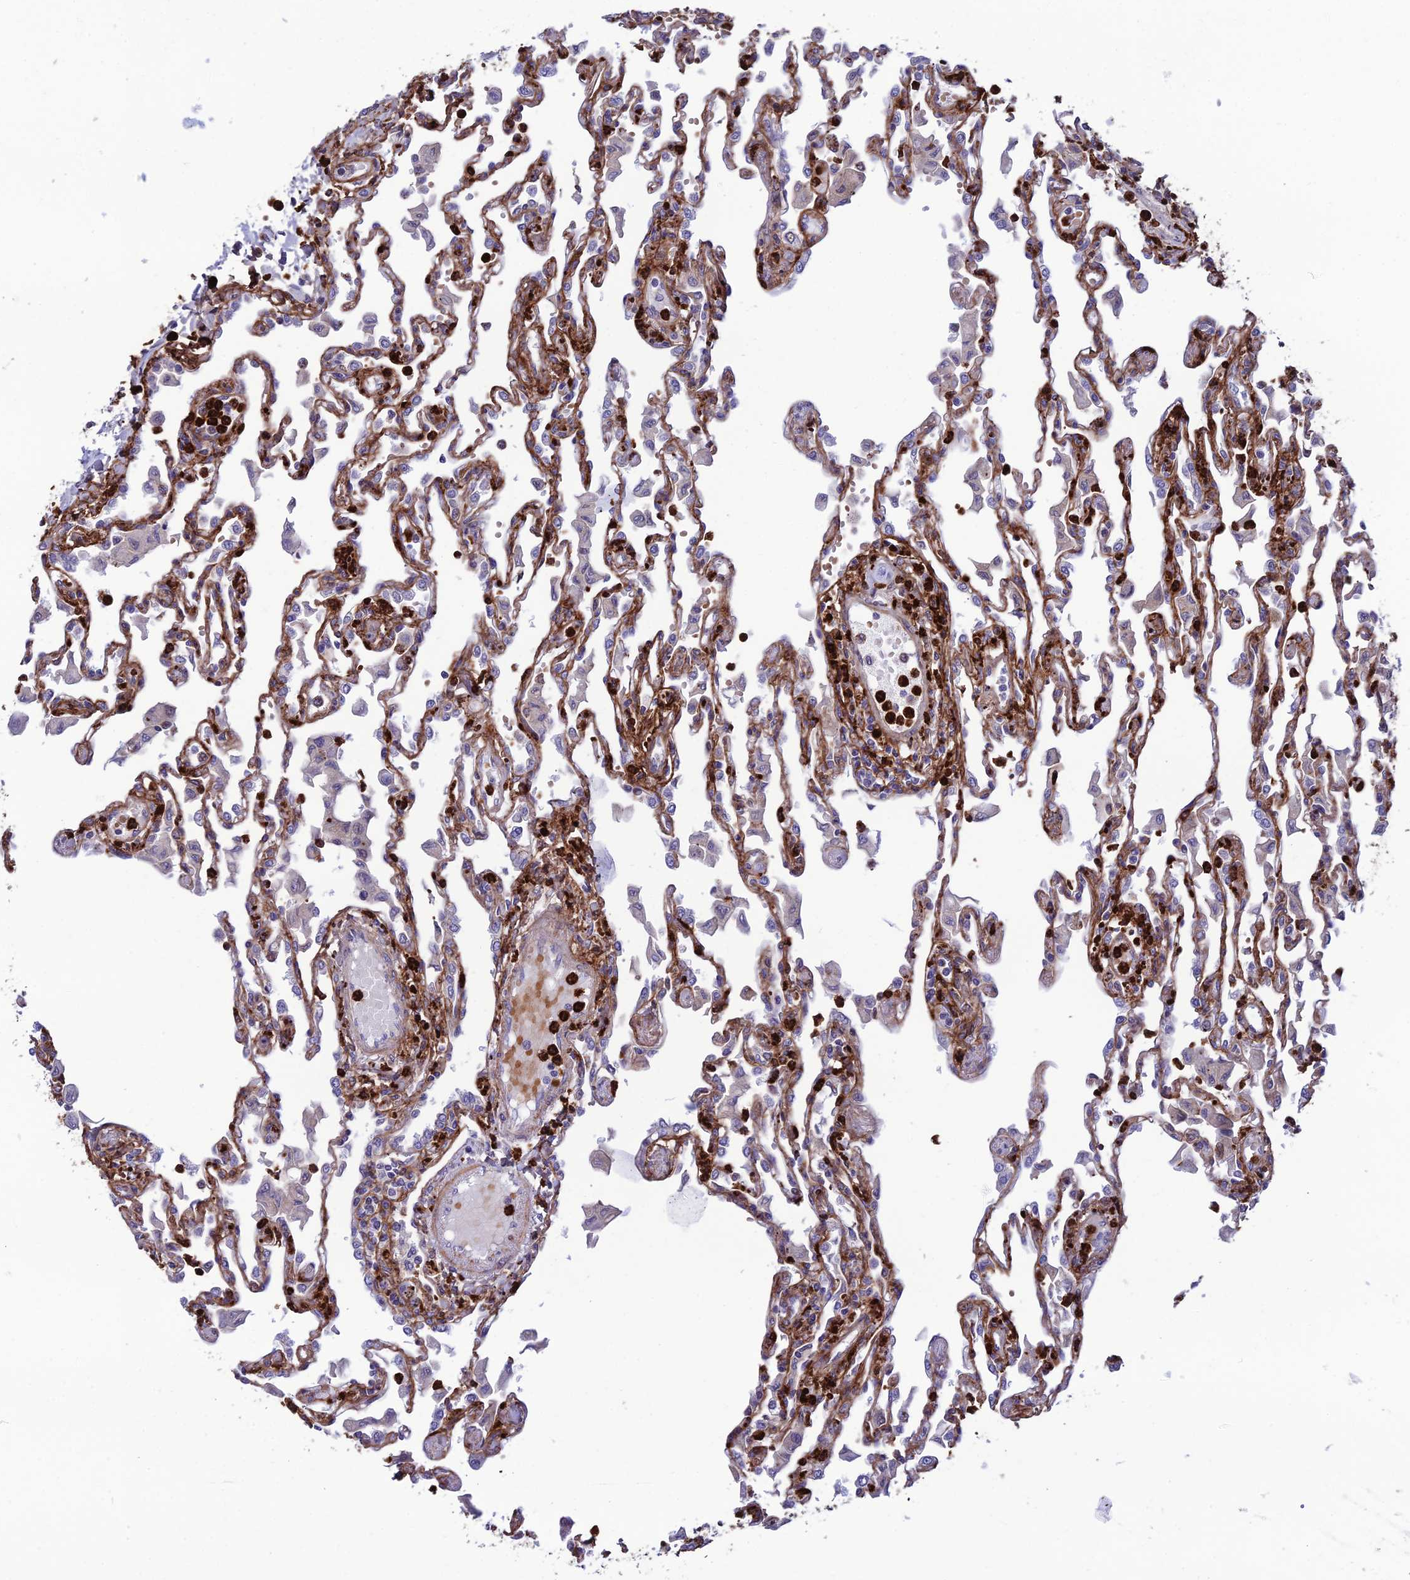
{"staining": {"intensity": "moderate", "quantity": ">75%", "location": "cytoplasmic/membranous"}, "tissue": "lung", "cell_type": "Alveolar cells", "image_type": "normal", "snomed": [{"axis": "morphology", "description": "Normal tissue, NOS"}, {"axis": "topography", "description": "Bronchus"}, {"axis": "topography", "description": "Lung"}], "caption": "The micrograph reveals immunohistochemical staining of benign lung. There is moderate cytoplasmic/membranous positivity is appreciated in about >75% of alveolar cells.", "gene": "COL6A6", "patient": {"sex": "female", "age": 49}}